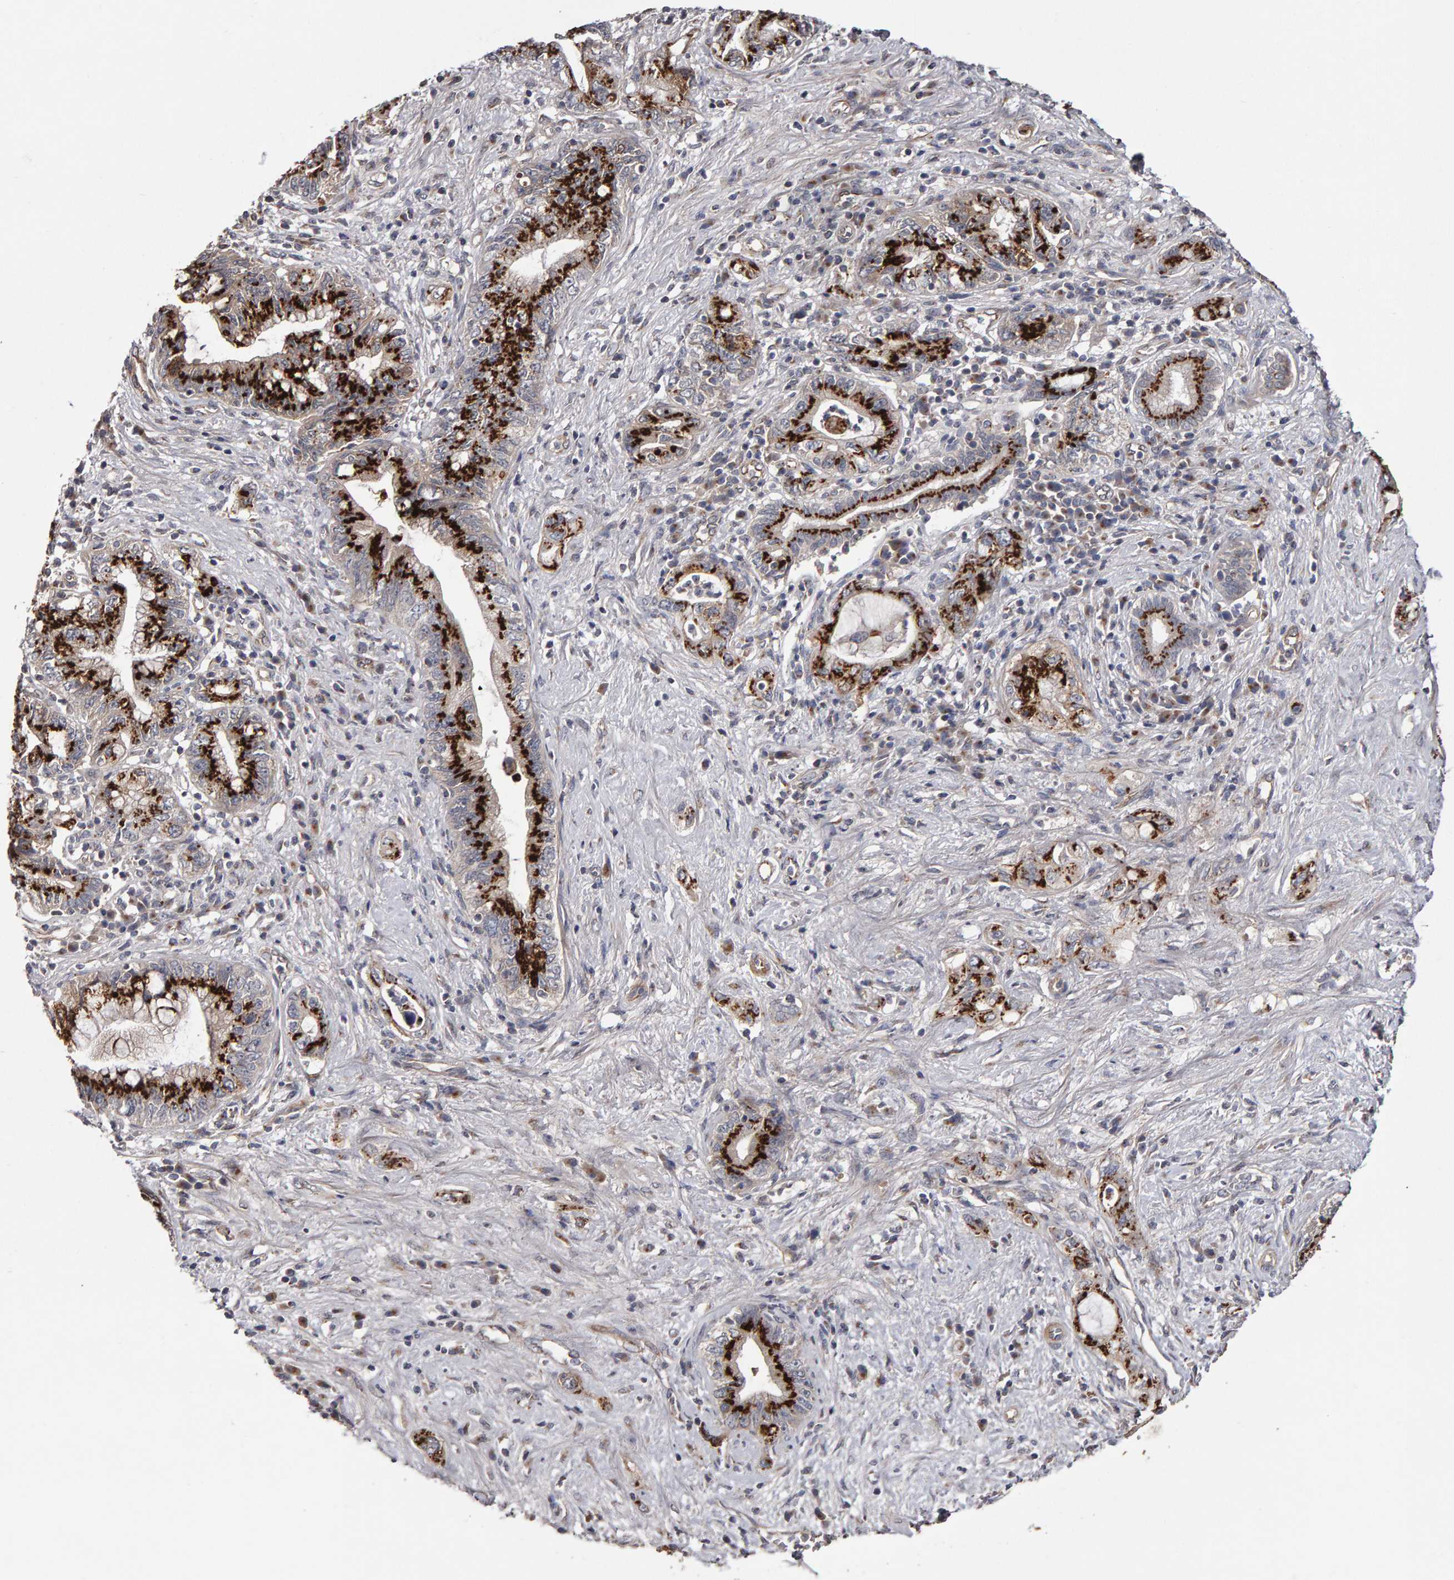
{"staining": {"intensity": "strong", "quantity": ">75%", "location": "cytoplasmic/membranous"}, "tissue": "pancreatic cancer", "cell_type": "Tumor cells", "image_type": "cancer", "snomed": [{"axis": "morphology", "description": "Adenocarcinoma, NOS"}, {"axis": "topography", "description": "Pancreas"}], "caption": "Immunohistochemistry (IHC) image of pancreatic cancer (adenocarcinoma) stained for a protein (brown), which exhibits high levels of strong cytoplasmic/membranous staining in about >75% of tumor cells.", "gene": "CANT1", "patient": {"sex": "female", "age": 73}}